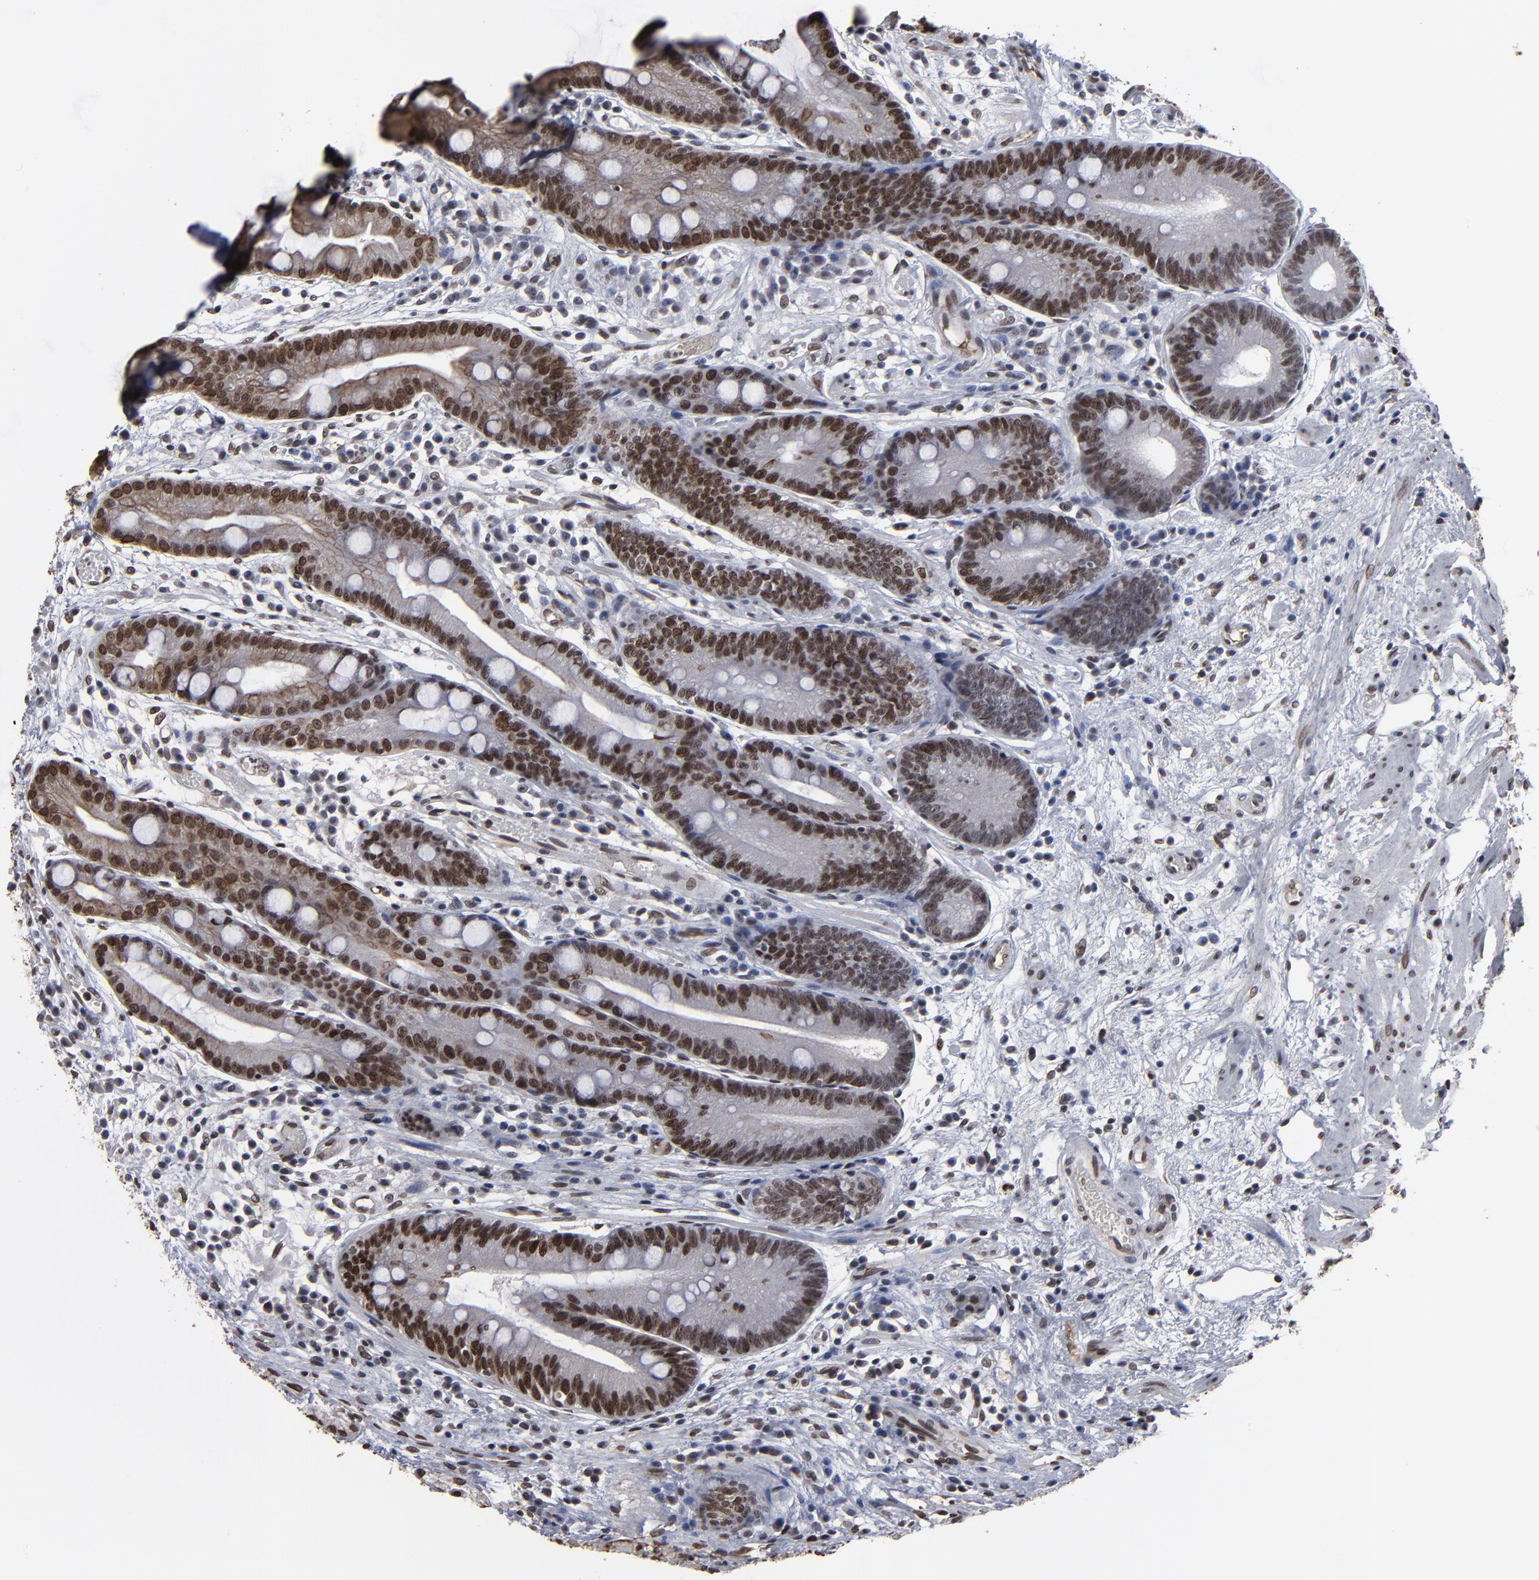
{"staining": {"intensity": "strong", "quantity": ">75%", "location": "nuclear"}, "tissue": "stomach", "cell_type": "Glandular cells", "image_type": "normal", "snomed": [{"axis": "morphology", "description": "Normal tissue, NOS"}, {"axis": "morphology", "description": "Inflammation, NOS"}, {"axis": "topography", "description": "Stomach, lower"}], "caption": "About >75% of glandular cells in benign human stomach exhibit strong nuclear protein positivity as visualized by brown immunohistochemical staining.", "gene": "BAZ1A", "patient": {"sex": "male", "age": 59}}